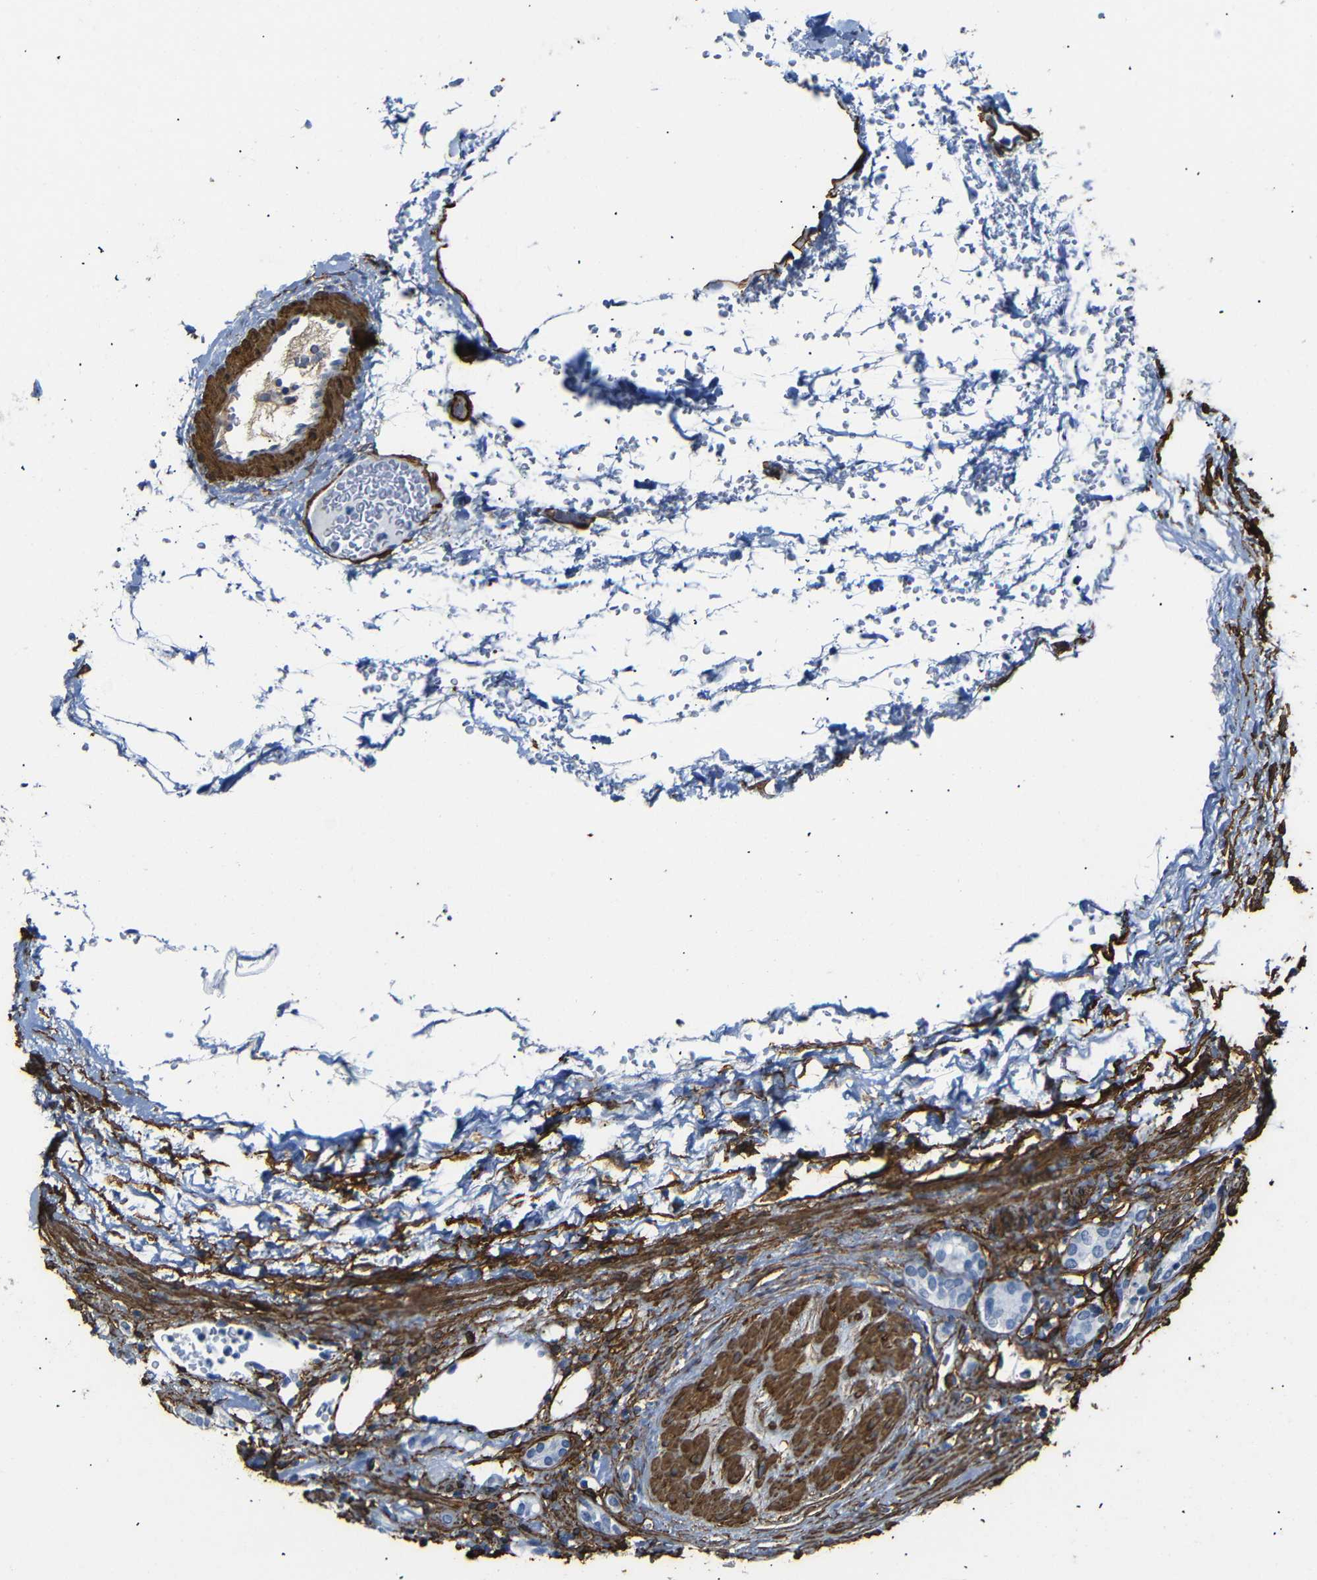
{"staining": {"intensity": "negative", "quantity": "none", "location": "none"}, "tissue": "renal cancer", "cell_type": "Tumor cells", "image_type": "cancer", "snomed": [{"axis": "morphology", "description": "Normal tissue, NOS"}, {"axis": "morphology", "description": "Adenocarcinoma, NOS"}, {"axis": "topography", "description": "Kidney"}], "caption": "Tumor cells are negative for brown protein staining in renal cancer.", "gene": "ACTA2", "patient": {"sex": "female", "age": 72}}